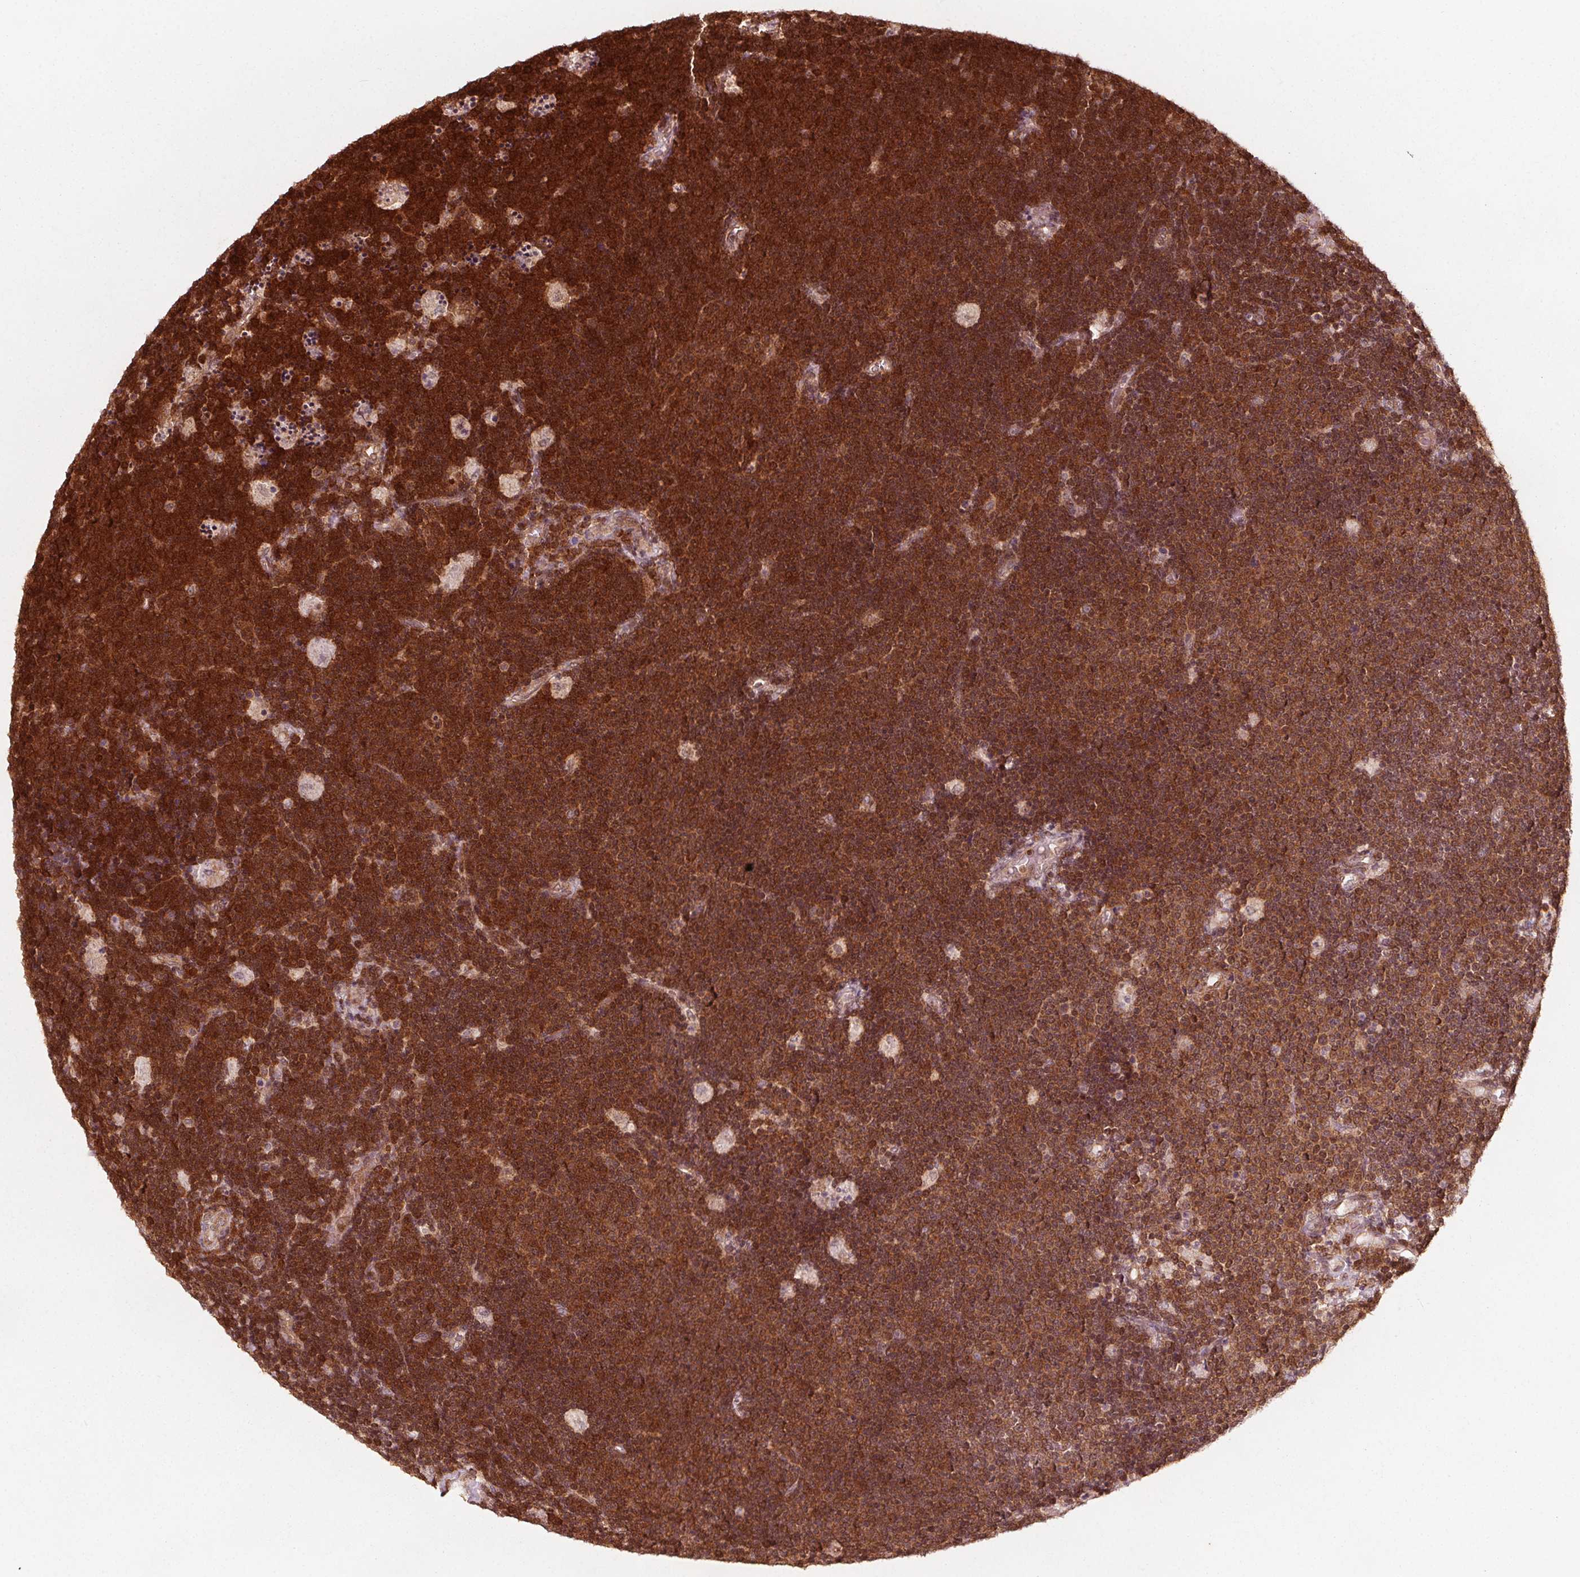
{"staining": {"intensity": "strong", "quantity": ">75%", "location": "cytoplasmic/membranous,nuclear"}, "tissue": "lymphoma", "cell_type": "Tumor cells", "image_type": "cancer", "snomed": [{"axis": "morphology", "description": "Malignant lymphoma, non-Hodgkin's type, Low grade"}, {"axis": "topography", "description": "Brain"}], "caption": "Strong cytoplasmic/membranous and nuclear positivity is identified in about >75% of tumor cells in lymphoma. The staining was performed using DAB, with brown indicating positive protein expression. Nuclei are stained blue with hematoxylin.", "gene": "AIP", "patient": {"sex": "female", "age": 66}}